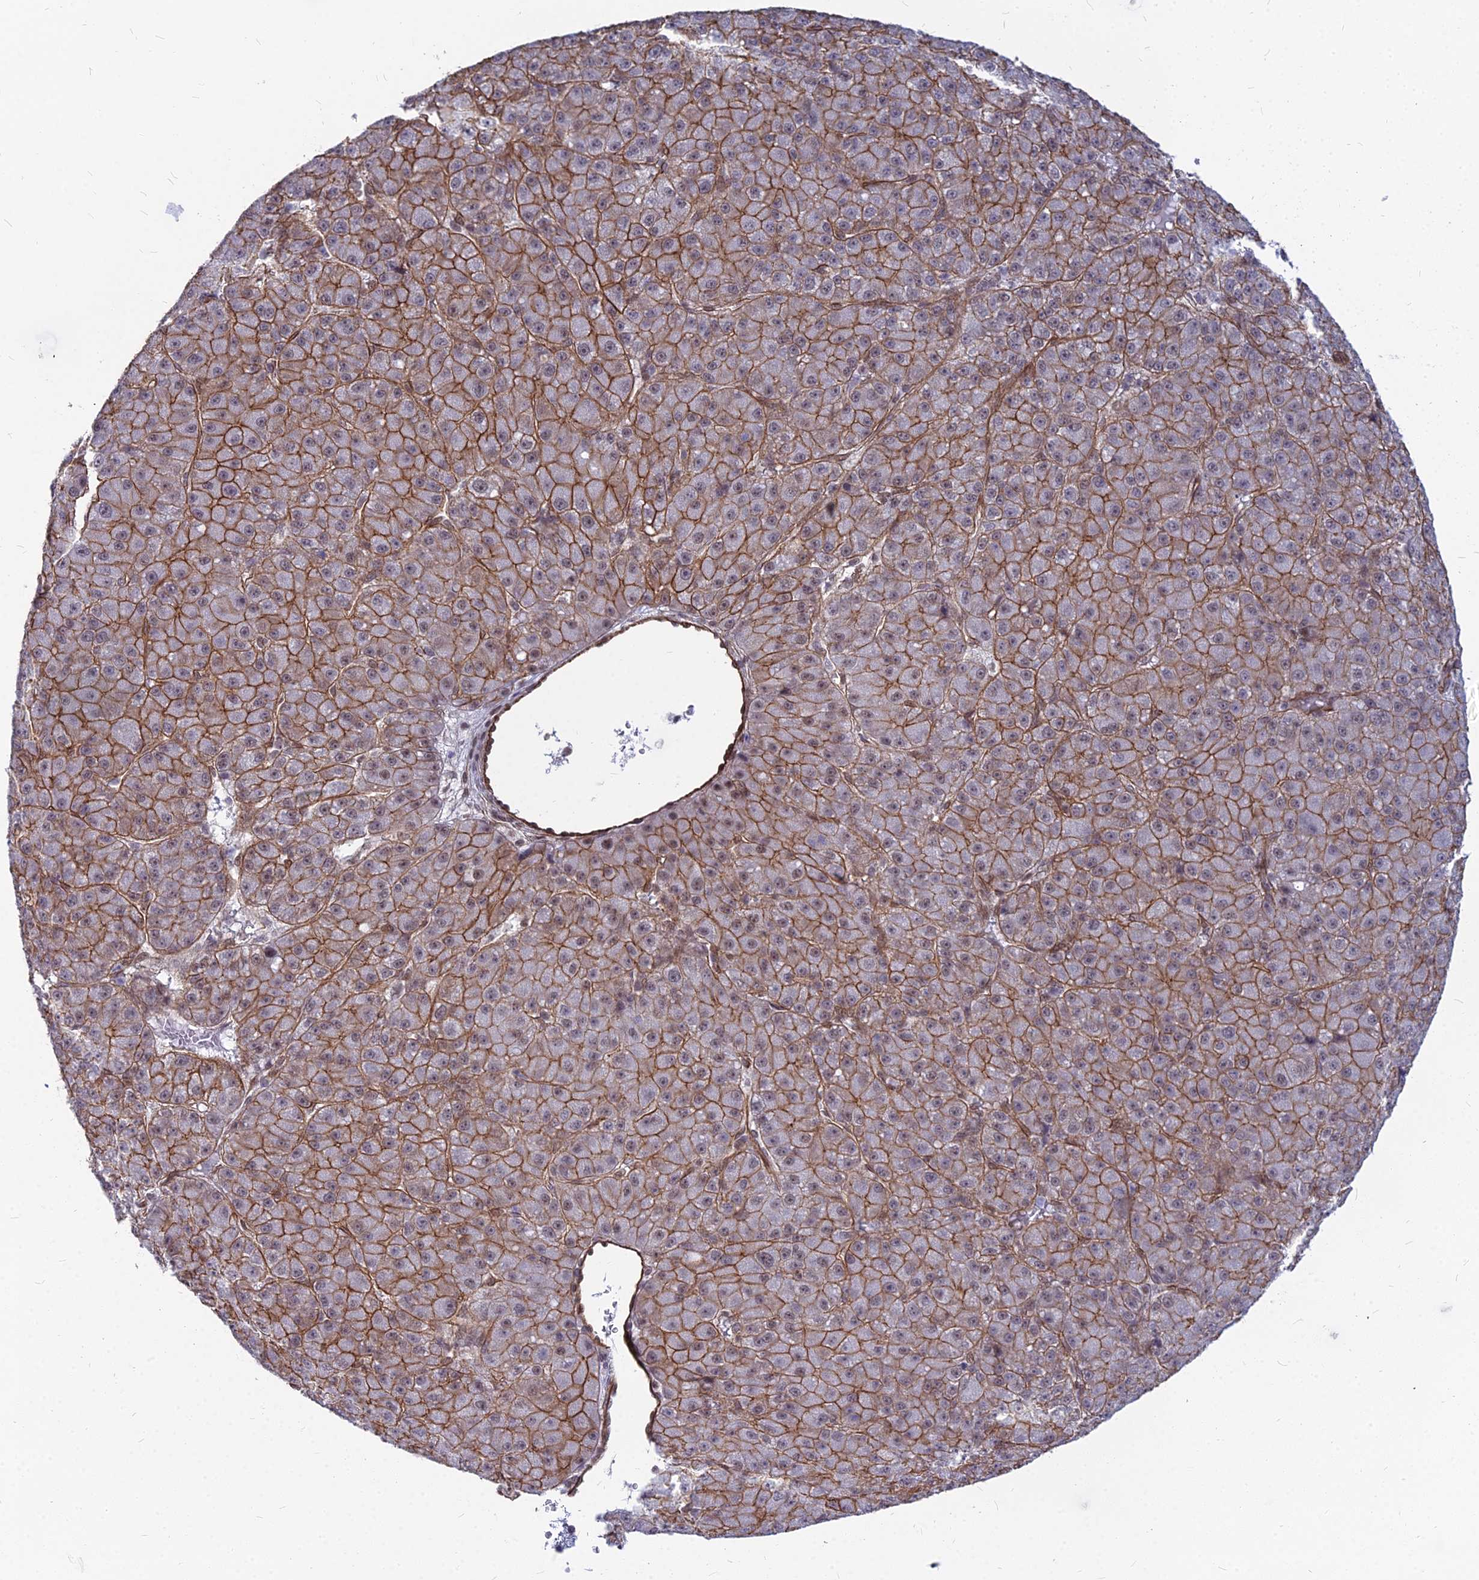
{"staining": {"intensity": "moderate", "quantity": ">75%", "location": "cytoplasmic/membranous"}, "tissue": "liver cancer", "cell_type": "Tumor cells", "image_type": "cancer", "snomed": [{"axis": "morphology", "description": "Carcinoma, Hepatocellular, NOS"}, {"axis": "topography", "description": "Liver"}], "caption": "A photomicrograph of human hepatocellular carcinoma (liver) stained for a protein displays moderate cytoplasmic/membranous brown staining in tumor cells.", "gene": "YJU2", "patient": {"sex": "male", "age": 67}}